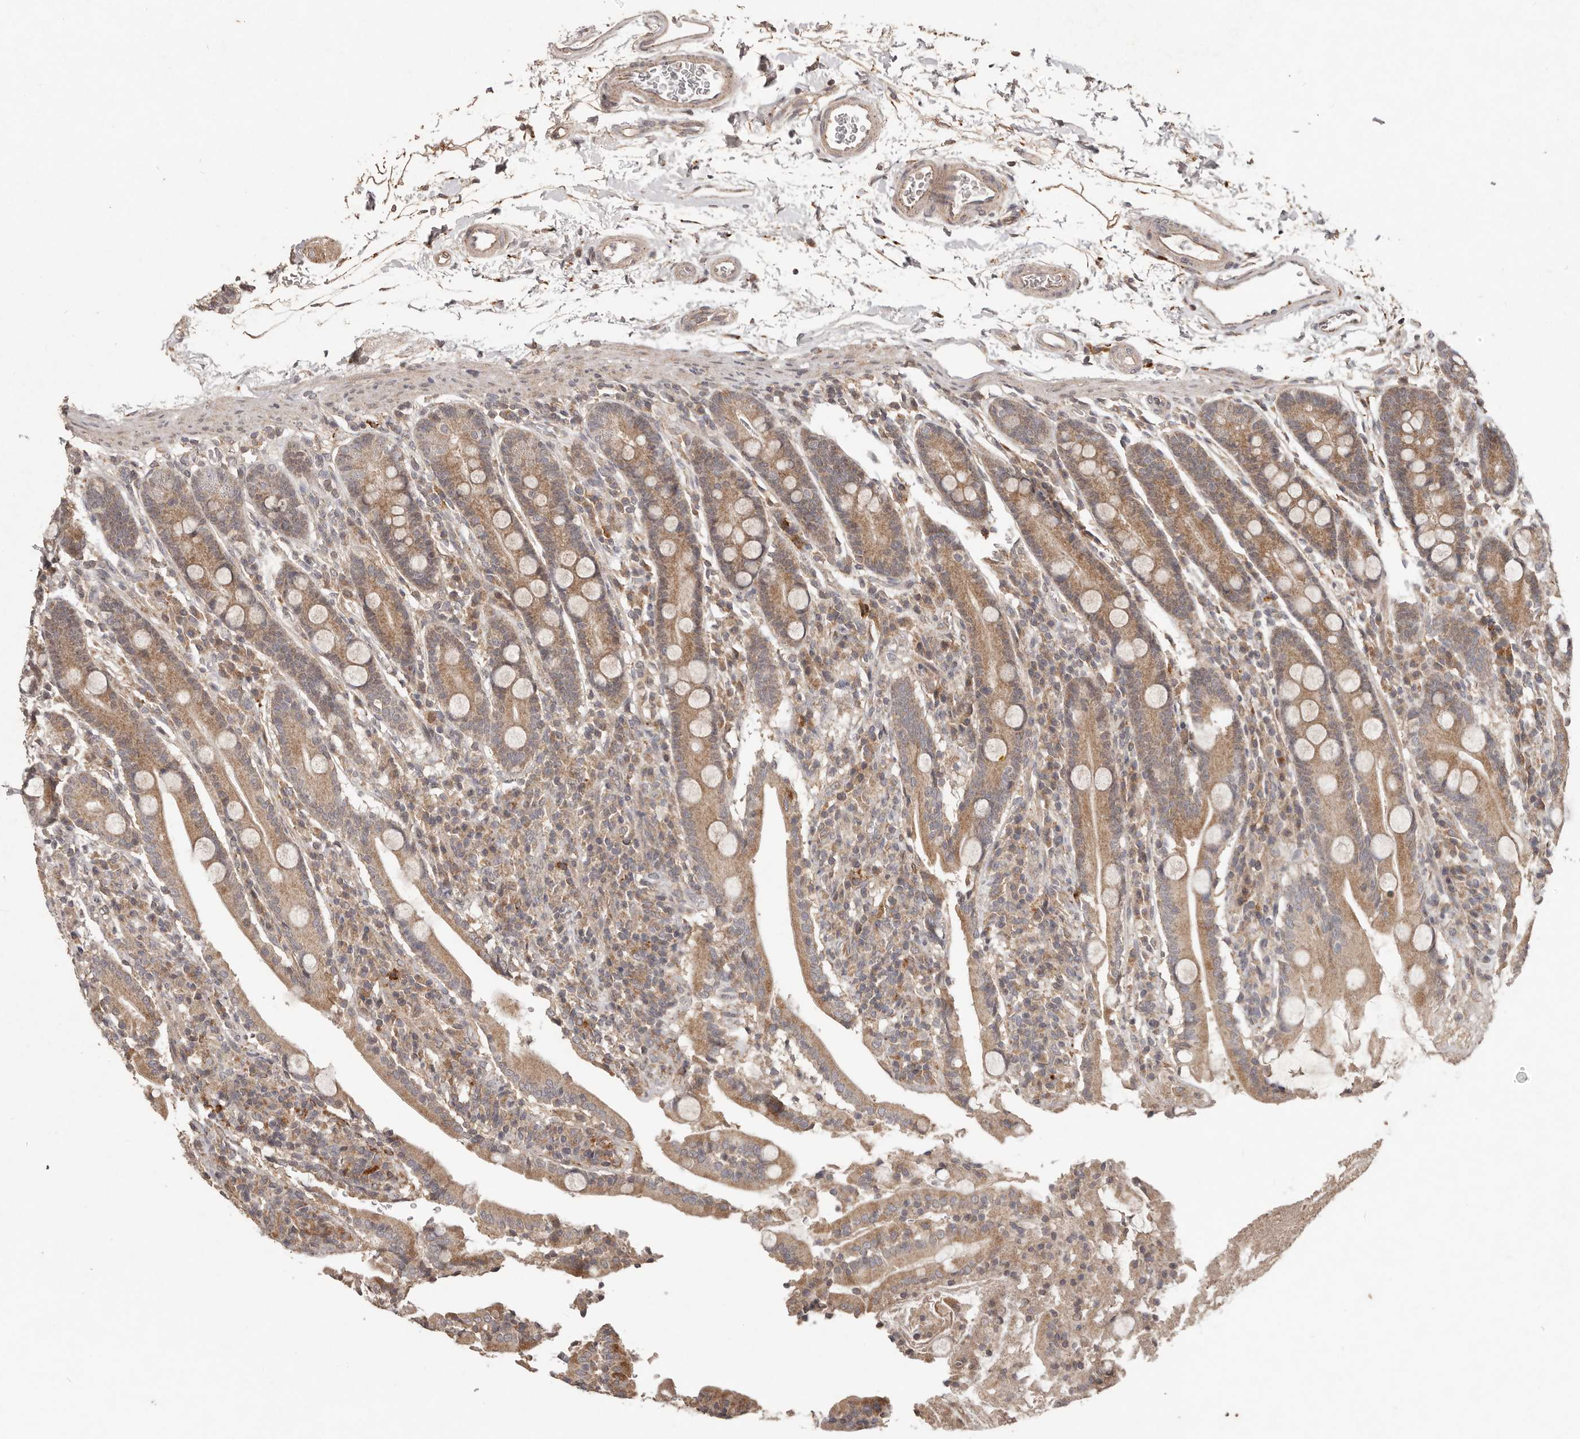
{"staining": {"intensity": "moderate", "quantity": ">75%", "location": "cytoplasmic/membranous"}, "tissue": "duodenum", "cell_type": "Glandular cells", "image_type": "normal", "snomed": [{"axis": "morphology", "description": "Normal tissue, NOS"}, {"axis": "topography", "description": "Duodenum"}], "caption": "Protein expression by immunohistochemistry (IHC) reveals moderate cytoplasmic/membranous expression in approximately >75% of glandular cells in unremarkable duodenum.", "gene": "PLOD2", "patient": {"sex": "male", "age": 35}}